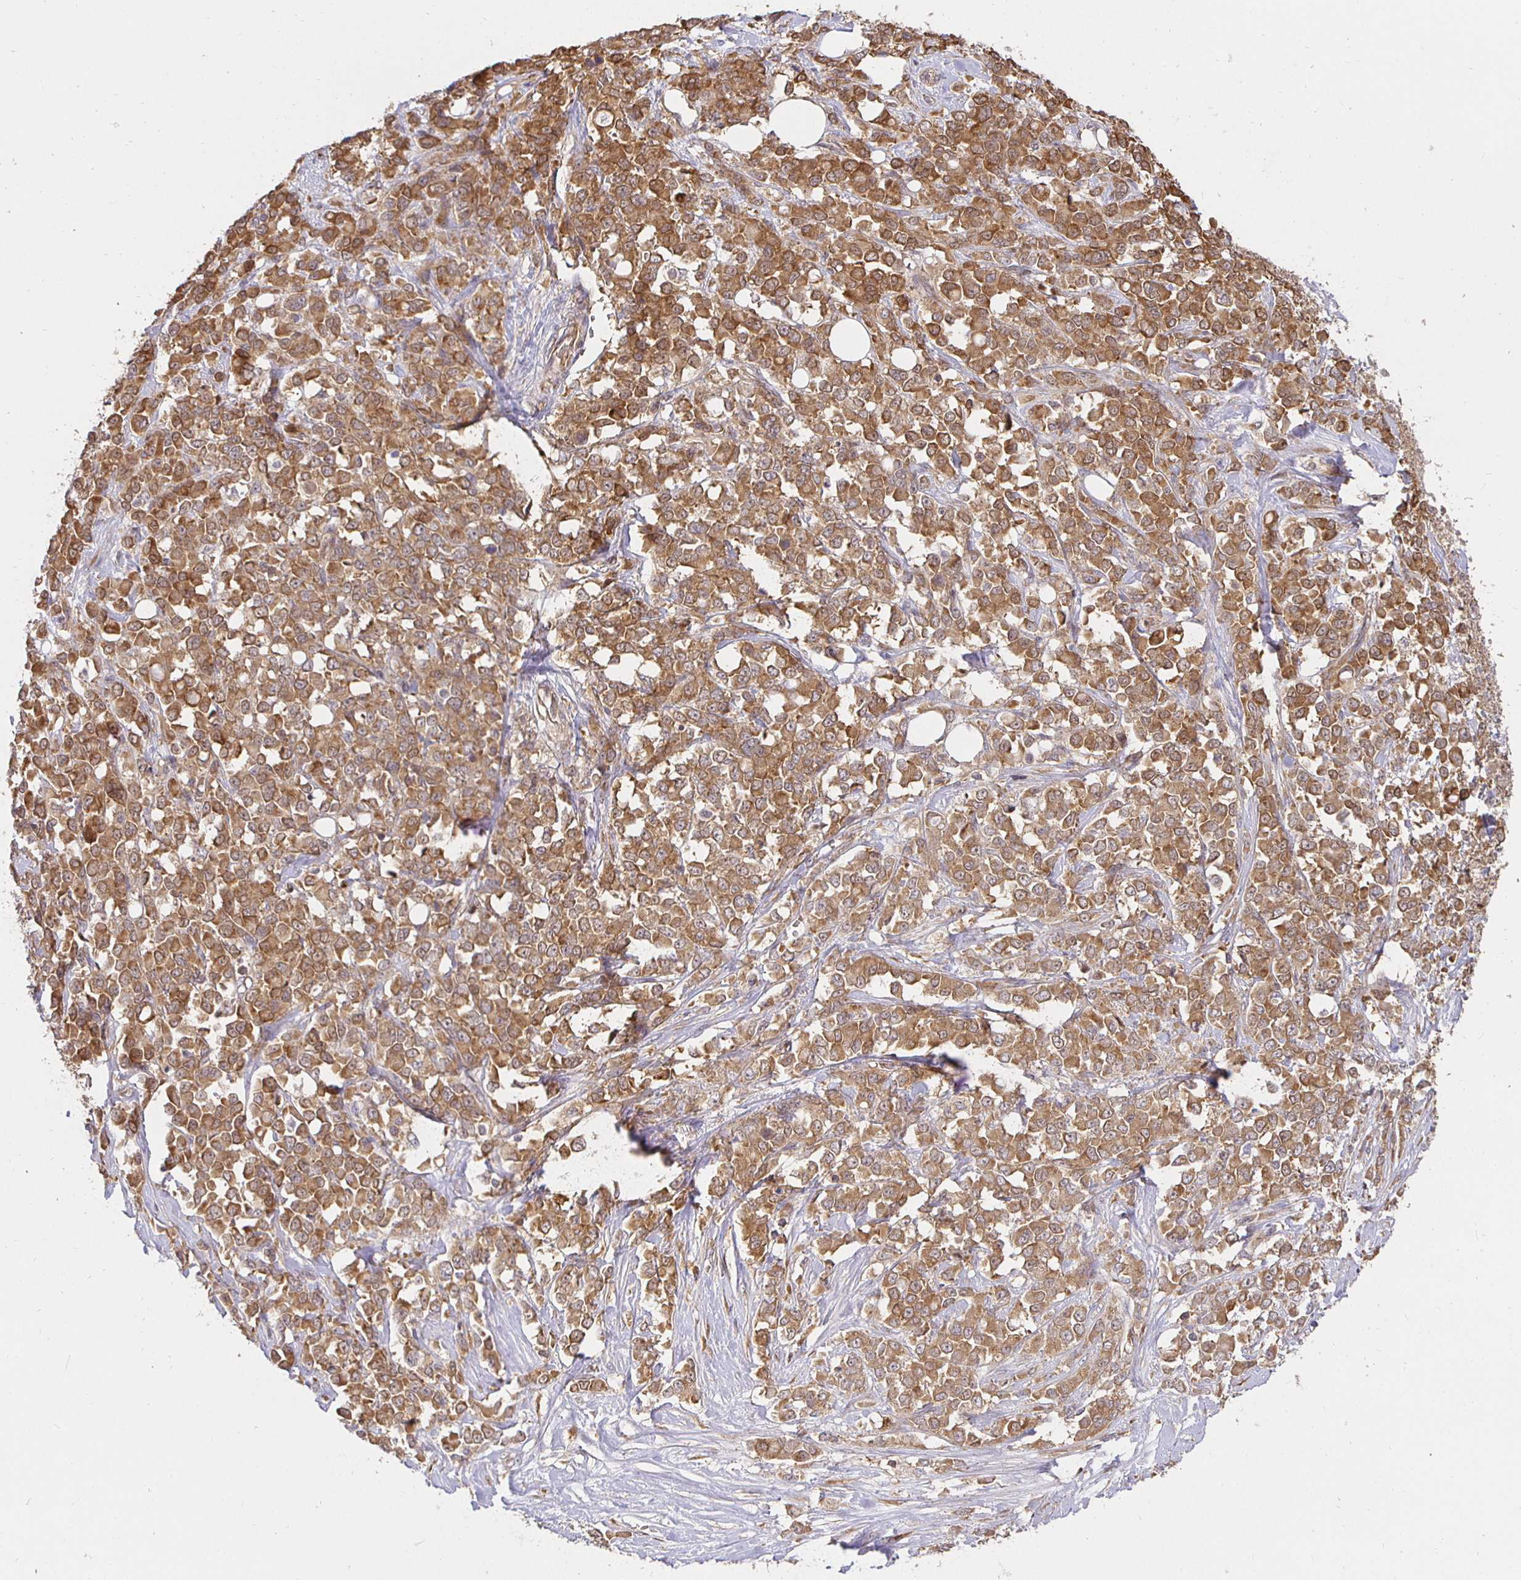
{"staining": {"intensity": "moderate", "quantity": ">75%", "location": "cytoplasmic/membranous"}, "tissue": "stomach cancer", "cell_type": "Tumor cells", "image_type": "cancer", "snomed": [{"axis": "morphology", "description": "Adenocarcinoma, NOS"}, {"axis": "topography", "description": "Stomach"}], "caption": "Adenocarcinoma (stomach) stained with a protein marker reveals moderate staining in tumor cells.", "gene": "IRAK1", "patient": {"sex": "female", "age": 76}}